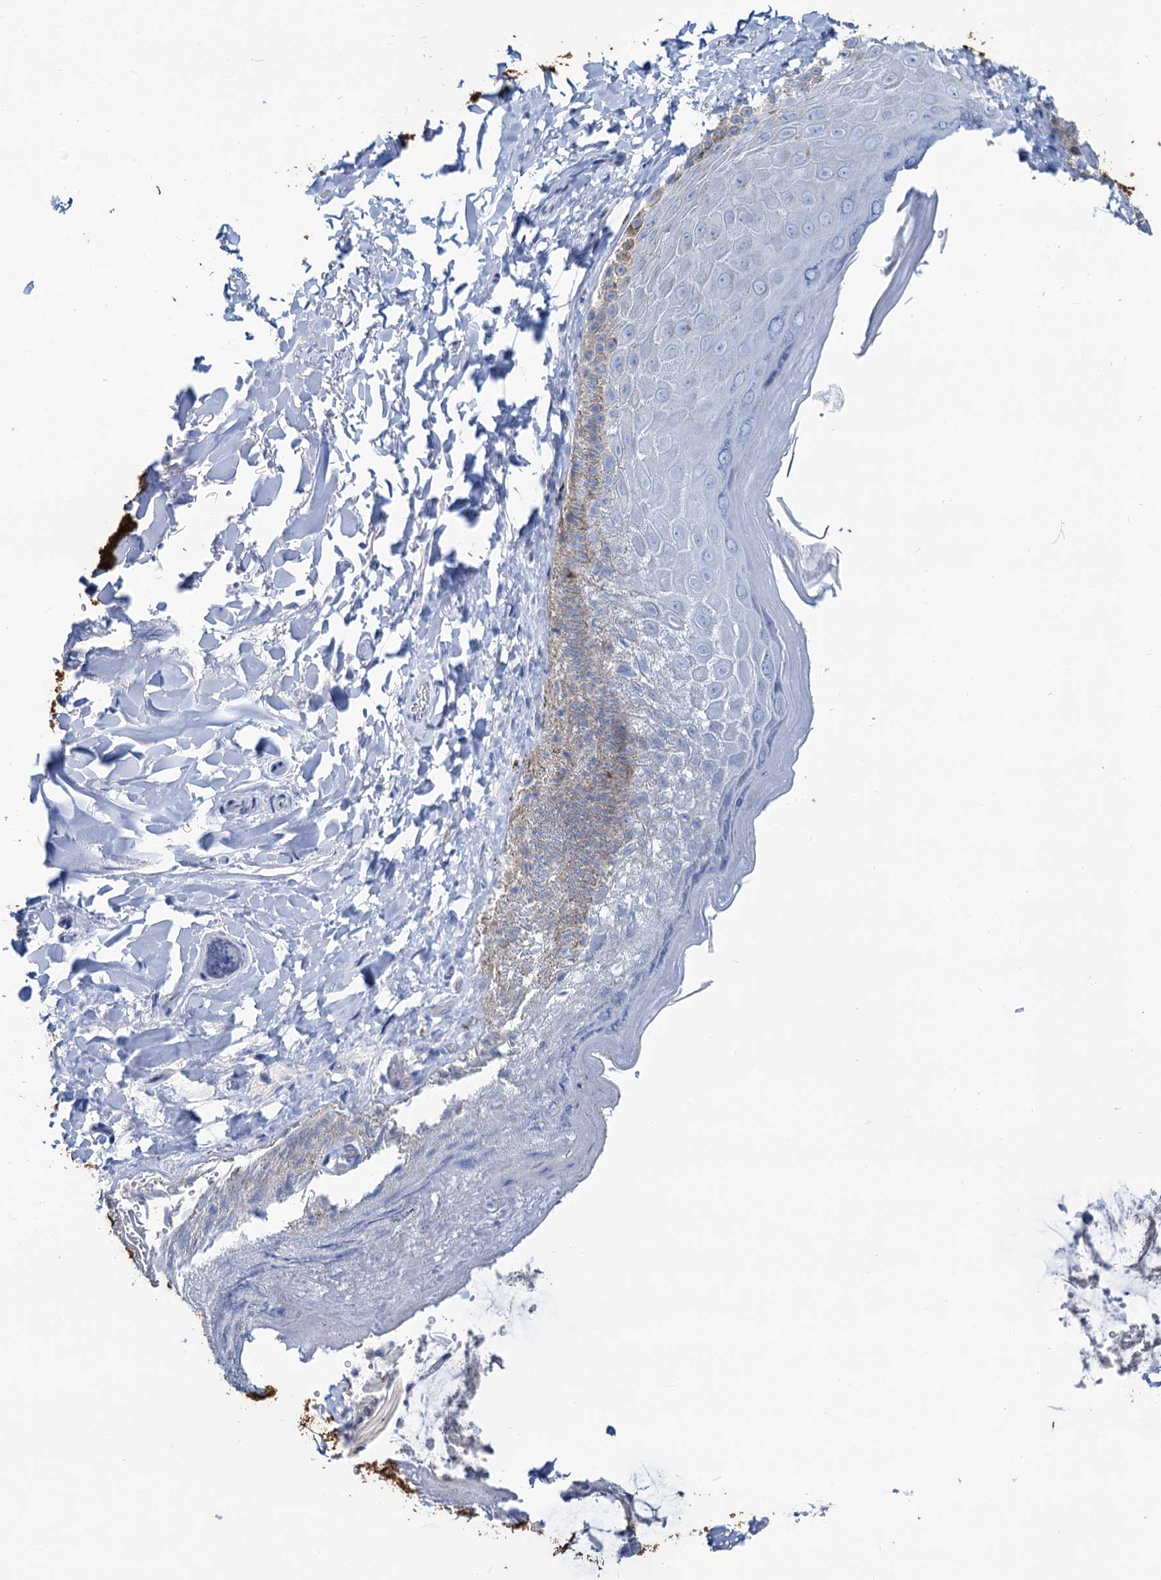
{"staining": {"intensity": "weak", "quantity": "<25%", "location": "cytoplasmic/membranous"}, "tissue": "skin", "cell_type": "Epidermal cells", "image_type": "normal", "snomed": [{"axis": "morphology", "description": "Normal tissue, NOS"}, {"axis": "topography", "description": "Anal"}], "caption": "Immunohistochemistry of unremarkable human skin shows no staining in epidermal cells.", "gene": "SLC1A3", "patient": {"sex": "male", "age": 44}}